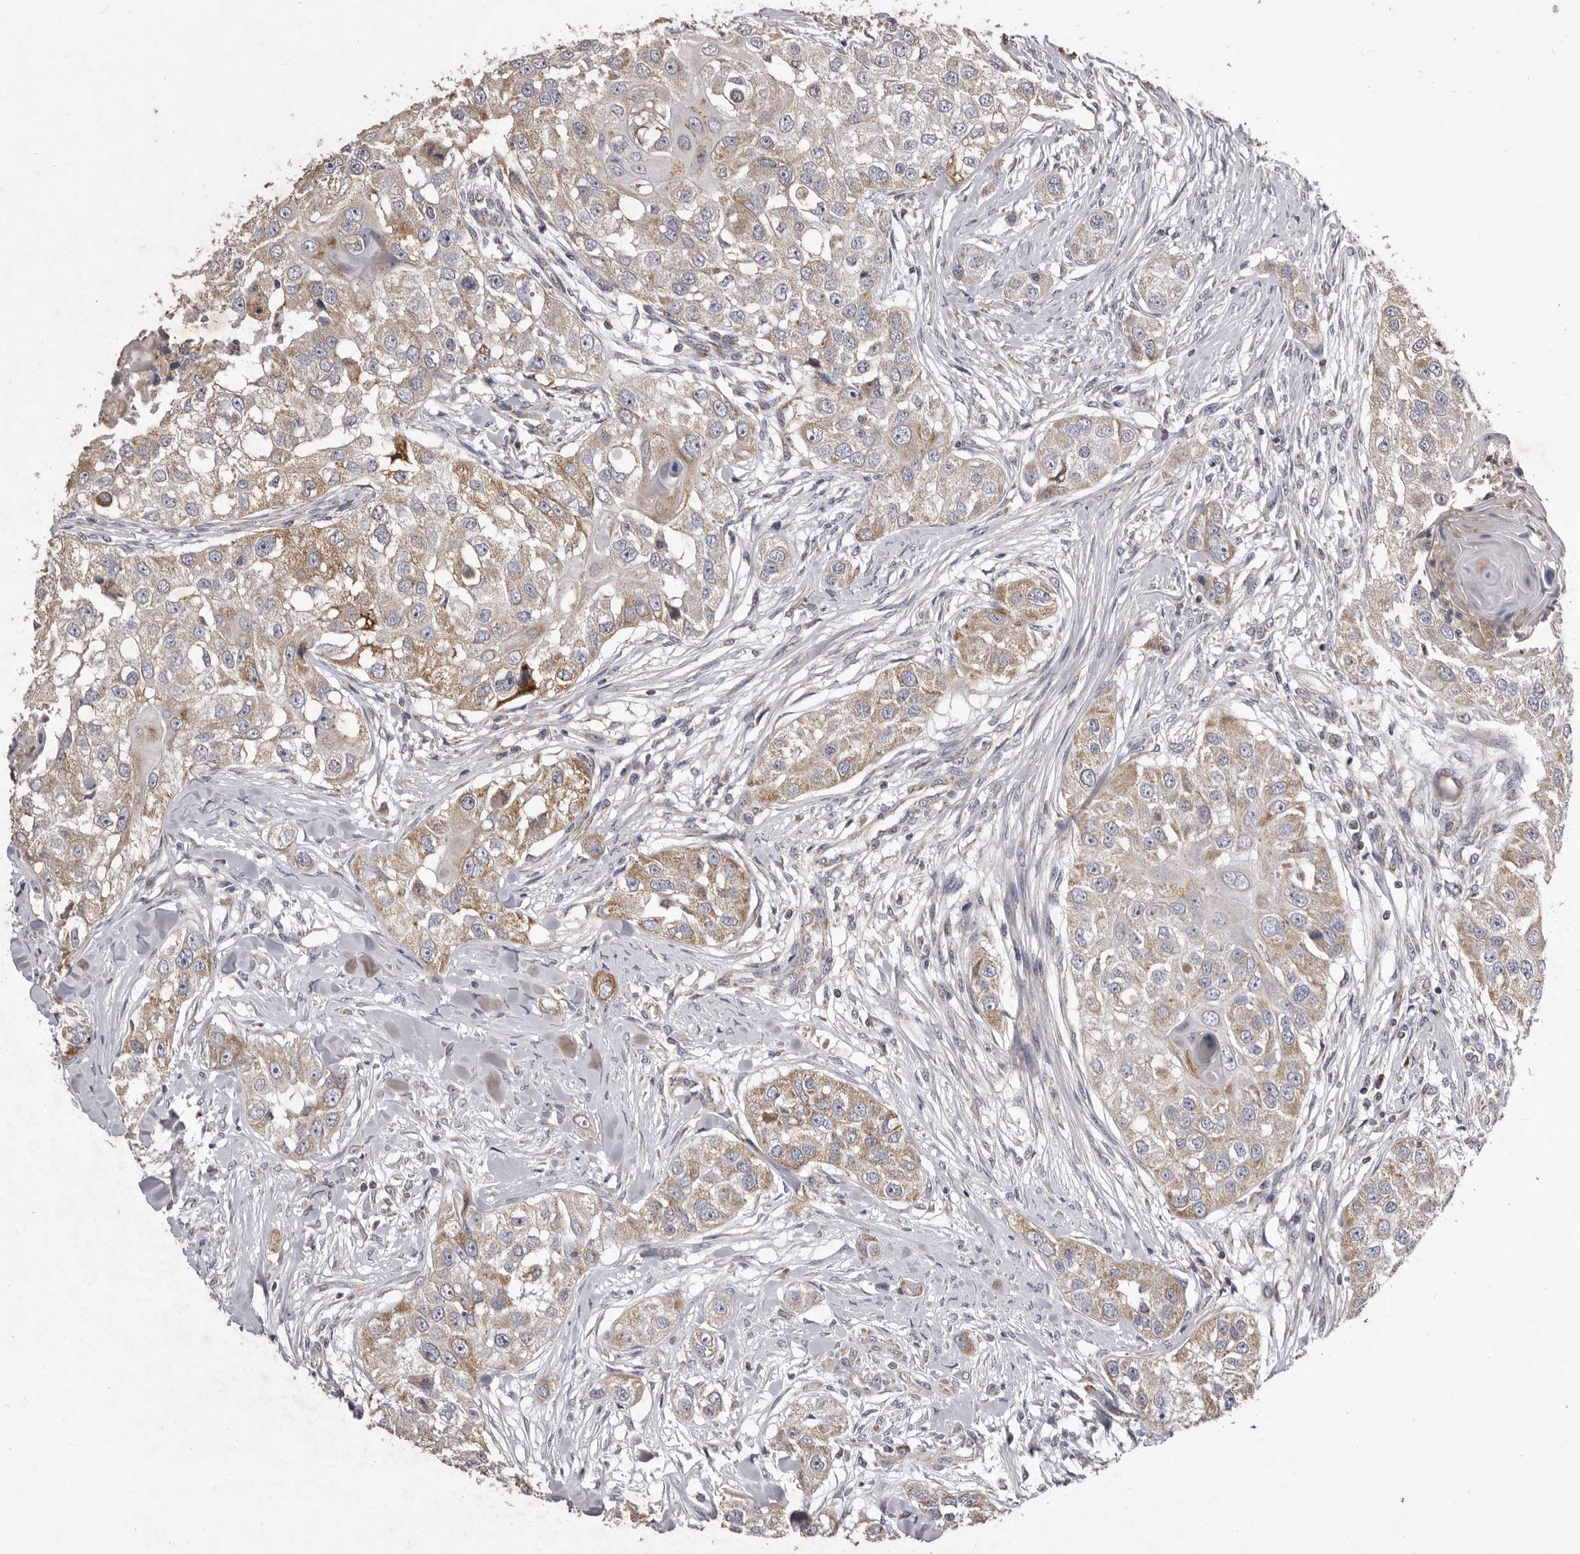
{"staining": {"intensity": "weak", "quantity": ">75%", "location": "cytoplasmic/membranous"}, "tissue": "head and neck cancer", "cell_type": "Tumor cells", "image_type": "cancer", "snomed": [{"axis": "morphology", "description": "Normal tissue, NOS"}, {"axis": "morphology", "description": "Squamous cell carcinoma, NOS"}, {"axis": "topography", "description": "Skeletal muscle"}, {"axis": "topography", "description": "Head-Neck"}], "caption": "An immunohistochemistry (IHC) image of neoplastic tissue is shown. Protein staining in brown labels weak cytoplasmic/membranous positivity in head and neck cancer within tumor cells. Immunohistochemistry stains the protein in brown and the nuclei are stained blue.", "gene": "CXCL14", "patient": {"sex": "male", "age": 51}}